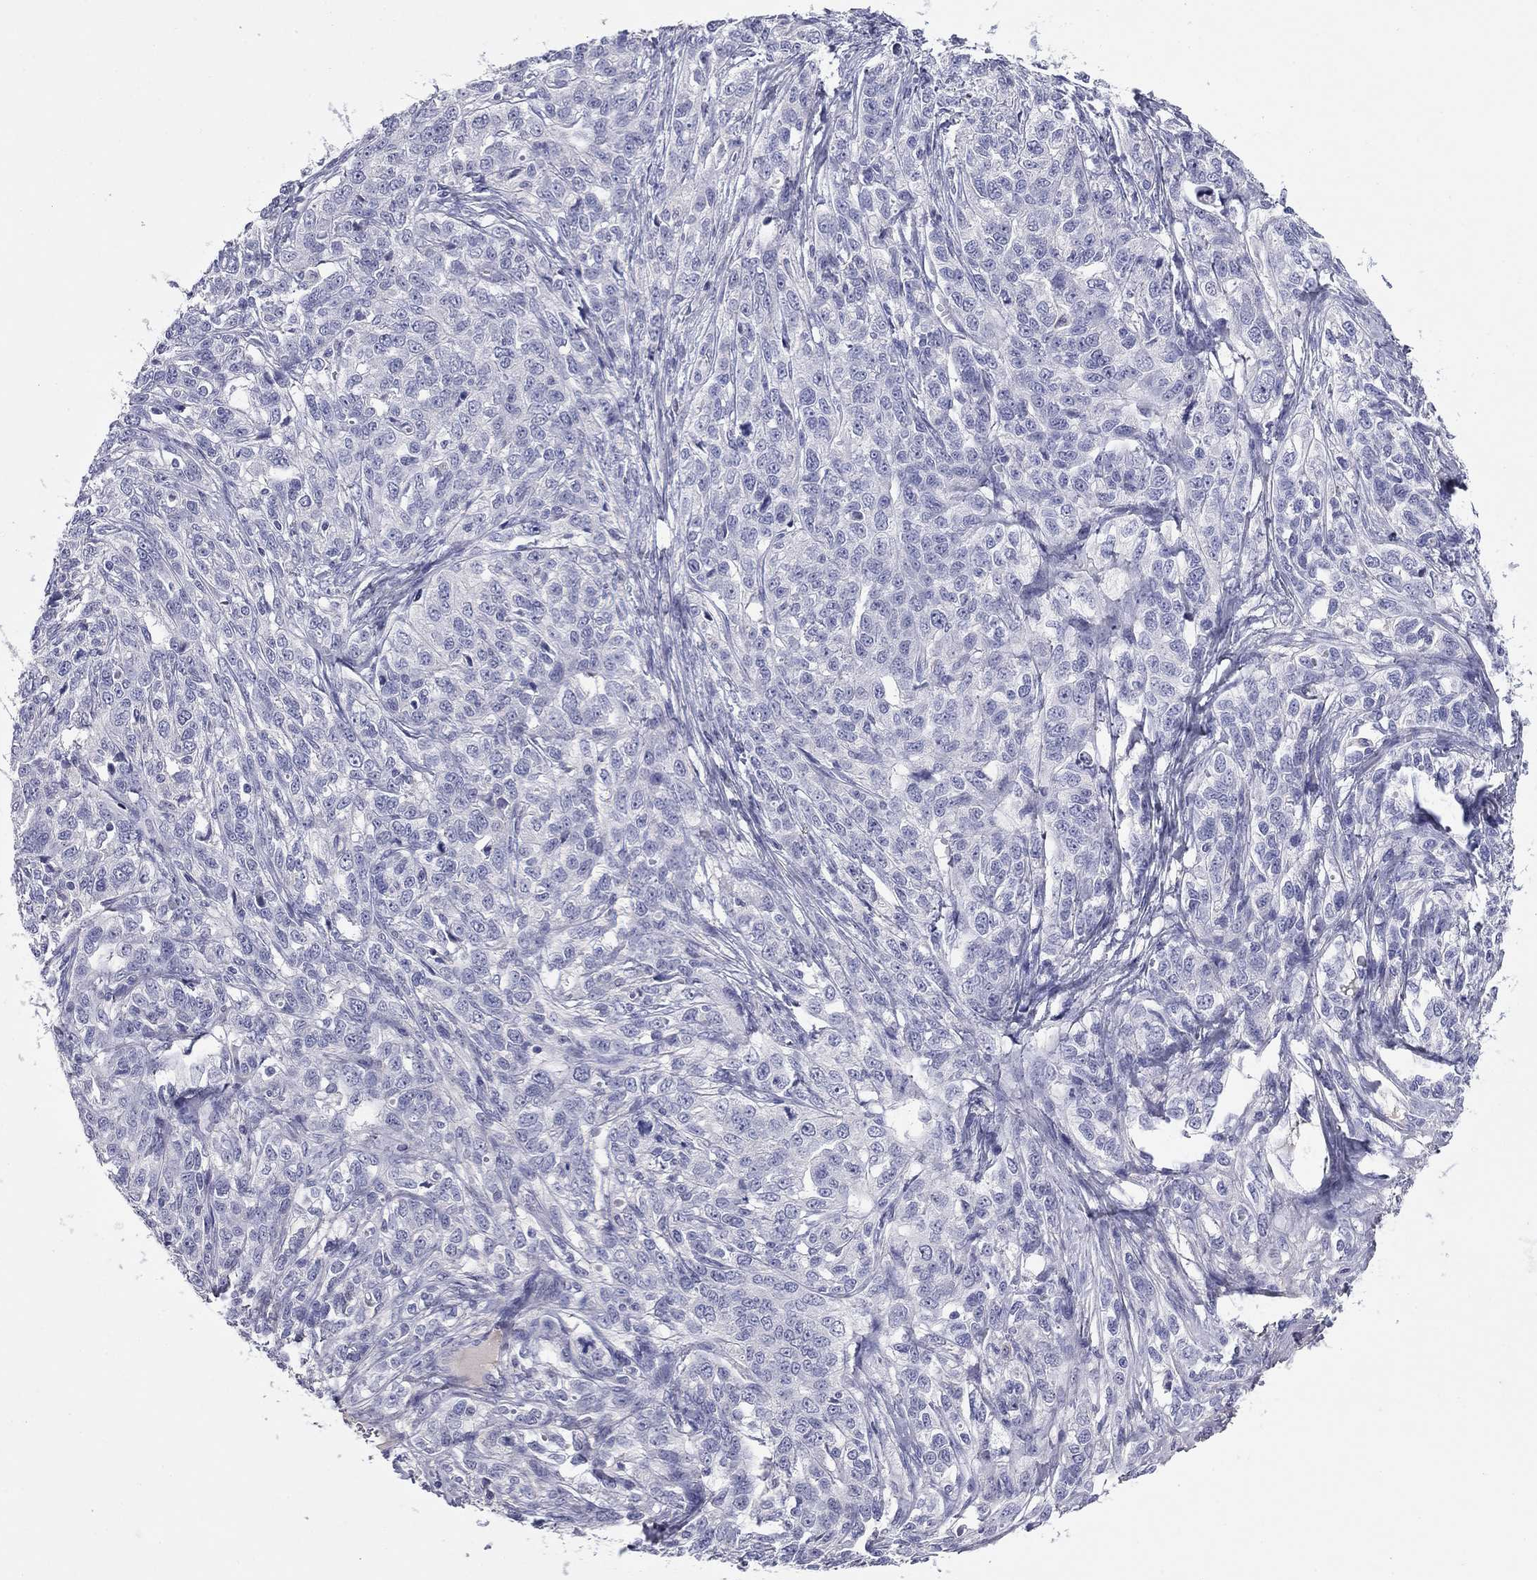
{"staining": {"intensity": "negative", "quantity": "none", "location": "none"}, "tissue": "ovarian cancer", "cell_type": "Tumor cells", "image_type": "cancer", "snomed": [{"axis": "morphology", "description": "Cystadenocarcinoma, serous, NOS"}, {"axis": "topography", "description": "Ovary"}], "caption": "This is an IHC micrograph of serous cystadenocarcinoma (ovarian). There is no staining in tumor cells.", "gene": "CFAP119", "patient": {"sex": "female", "age": 71}}